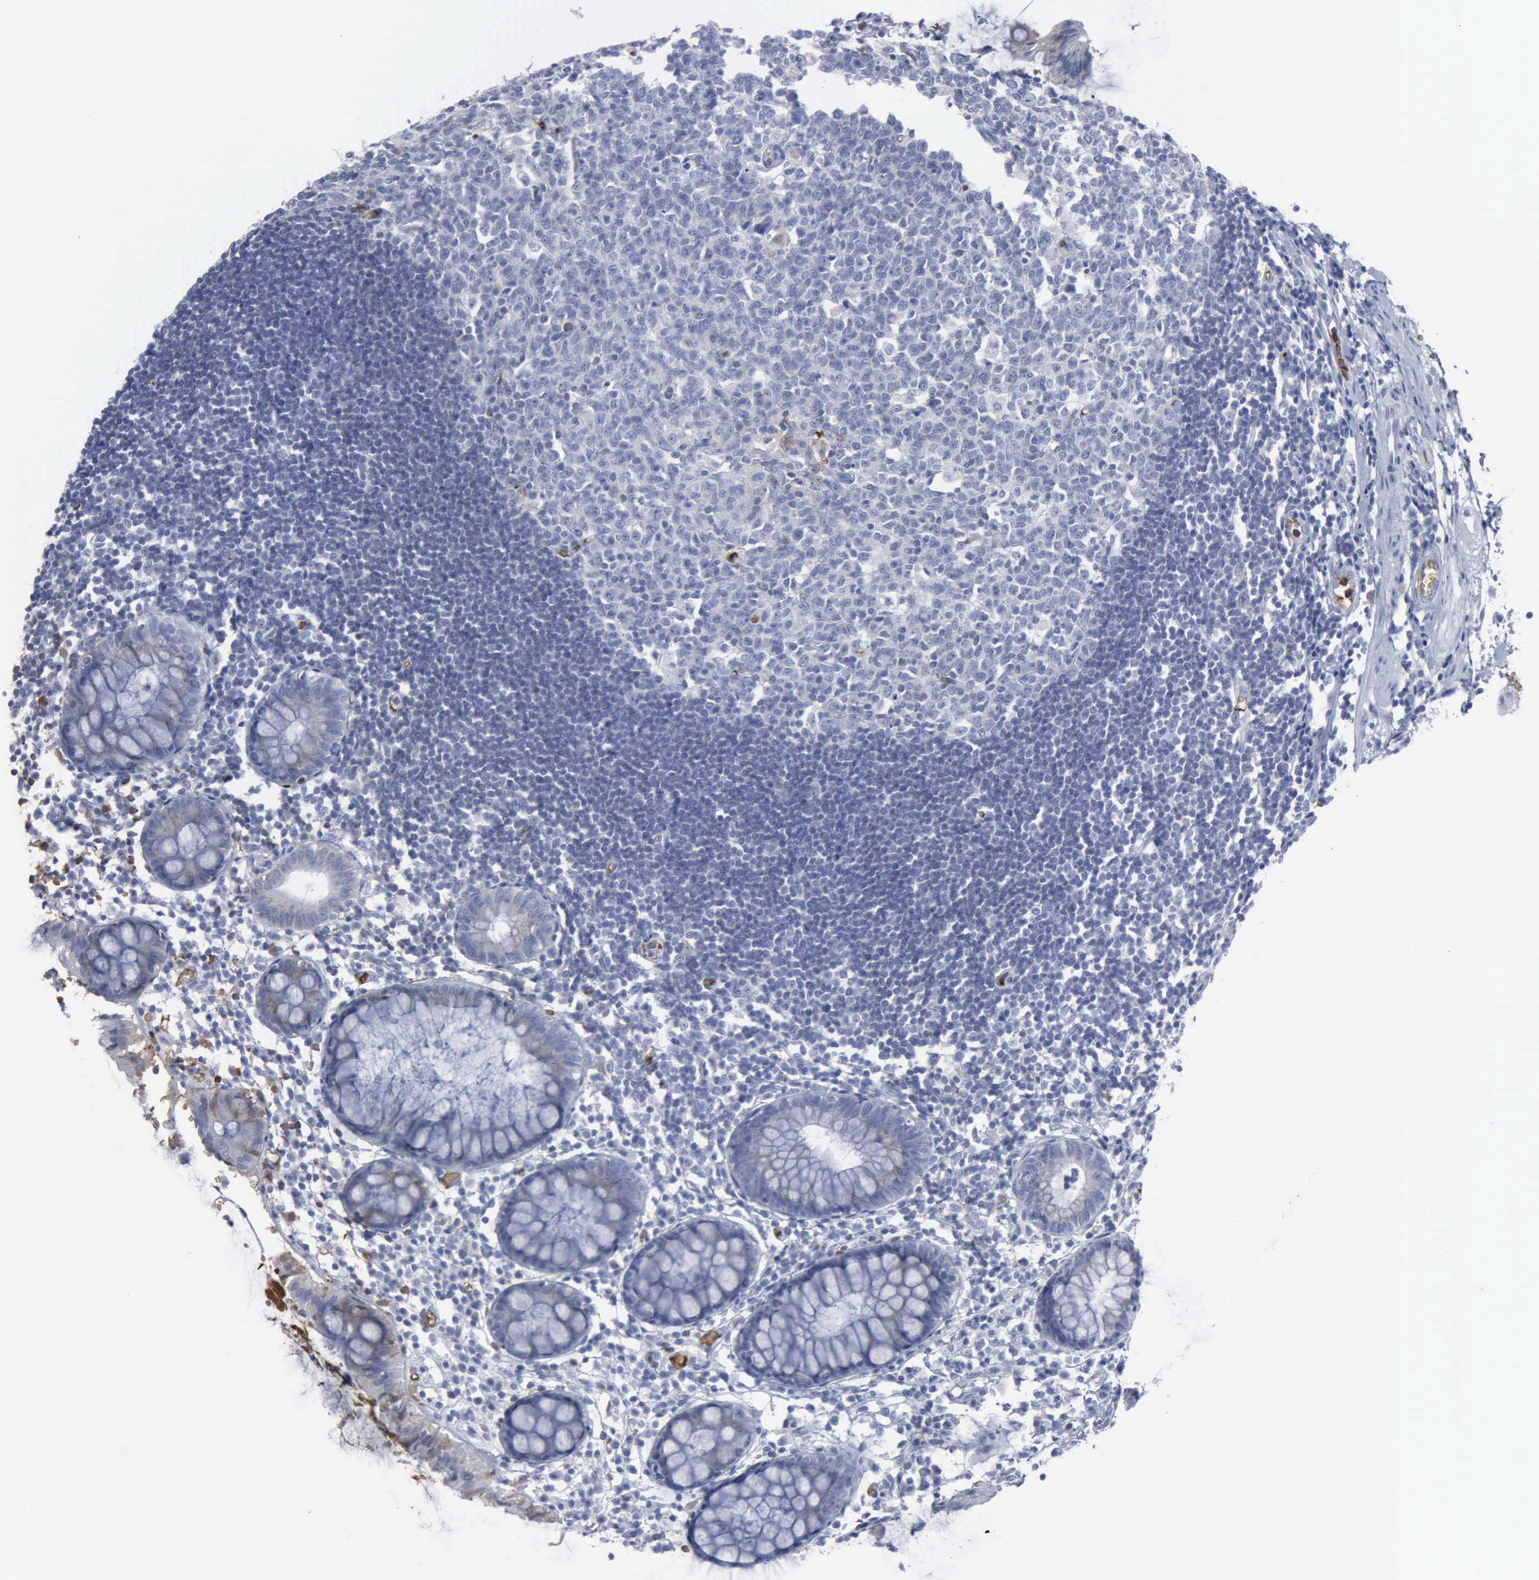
{"staining": {"intensity": "weak", "quantity": "<25%", "location": "cytoplasmic/membranous"}, "tissue": "rectum", "cell_type": "Glandular cells", "image_type": "normal", "snomed": [{"axis": "morphology", "description": "Normal tissue, NOS"}, {"axis": "topography", "description": "Rectum"}], "caption": "DAB immunohistochemical staining of normal human rectum displays no significant expression in glandular cells.", "gene": "TGFB1", "patient": {"sex": "female", "age": 66}}